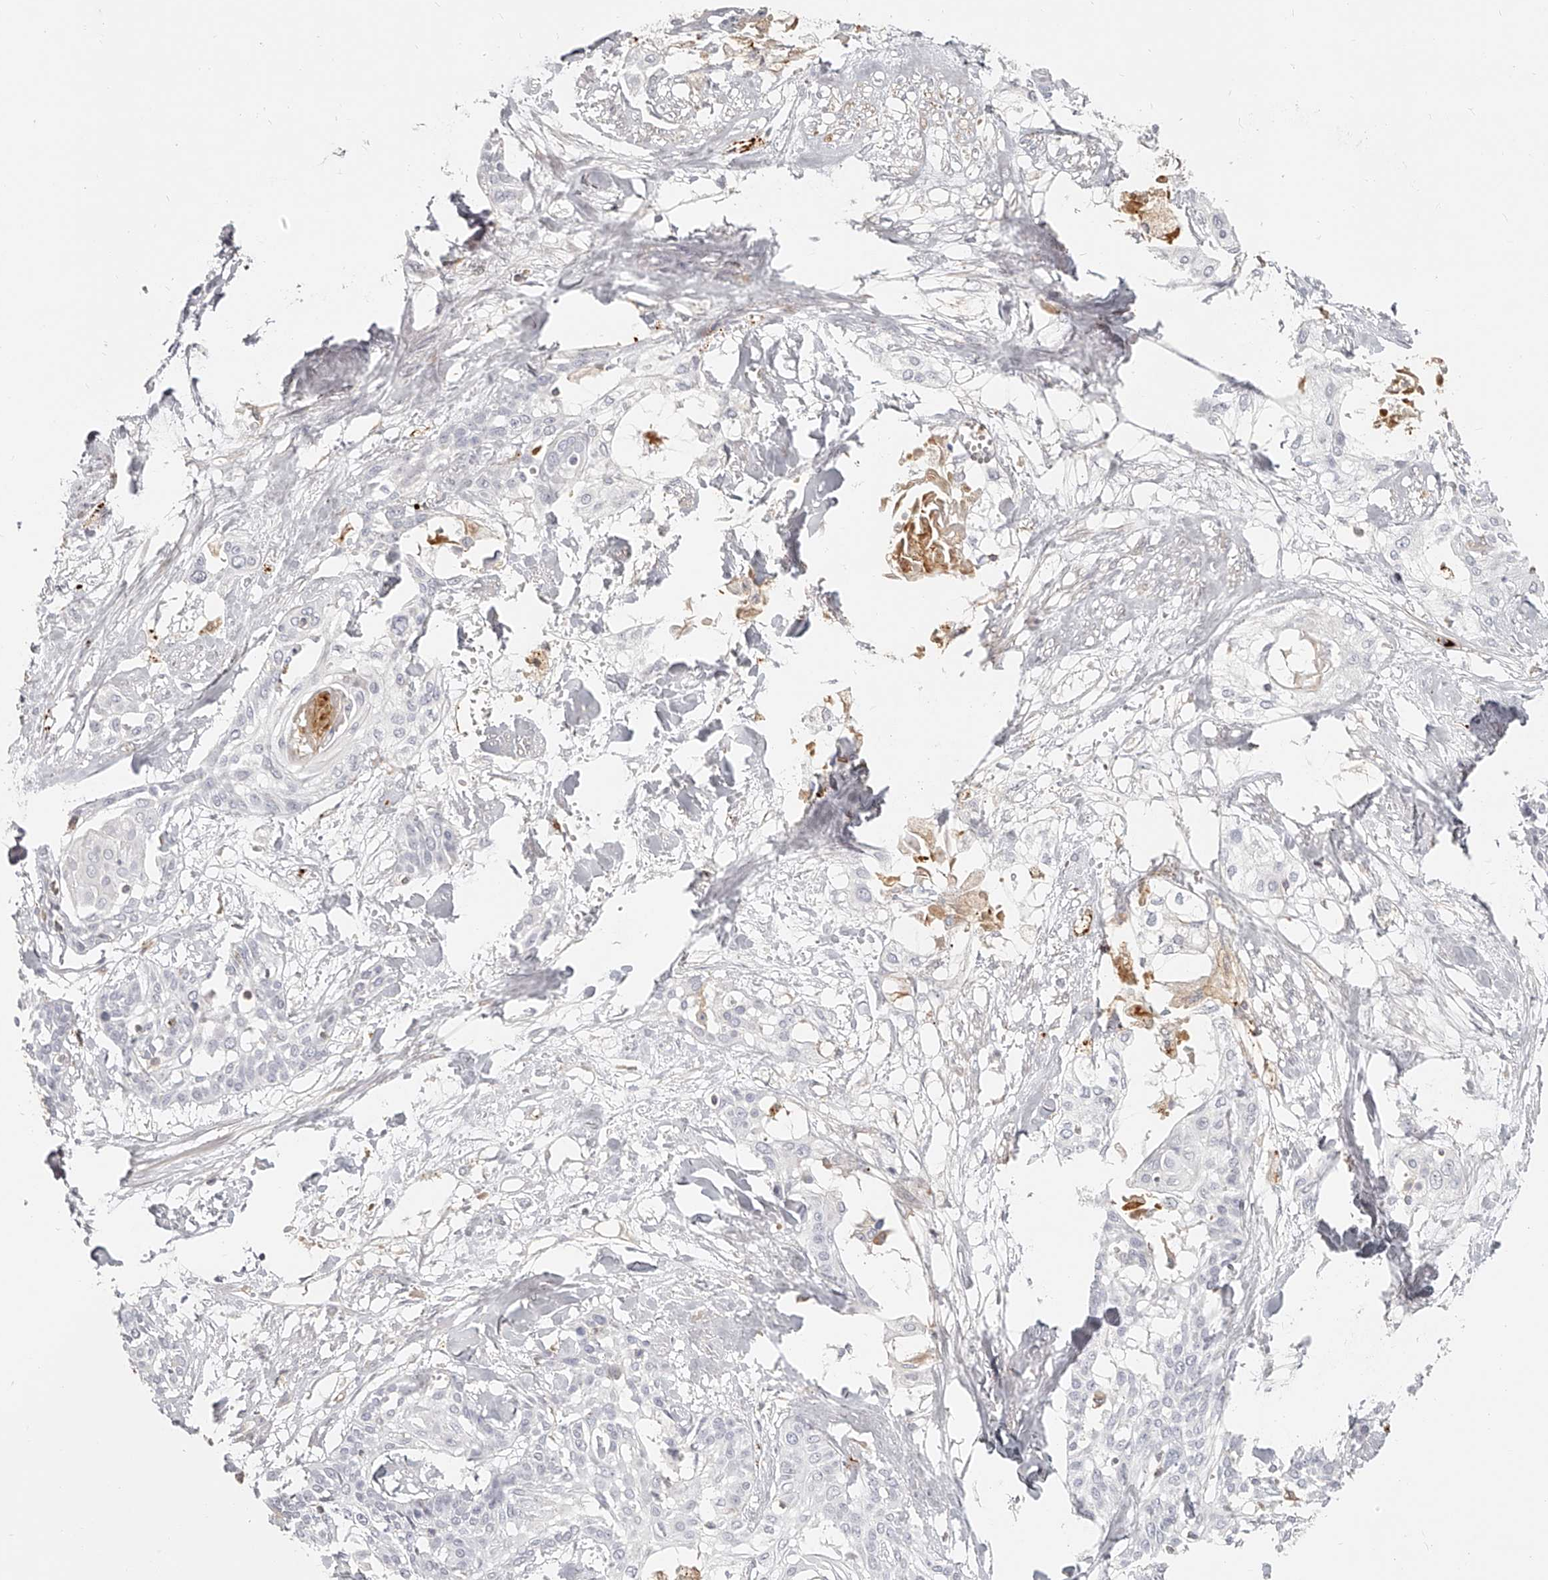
{"staining": {"intensity": "negative", "quantity": "none", "location": "none"}, "tissue": "cervical cancer", "cell_type": "Tumor cells", "image_type": "cancer", "snomed": [{"axis": "morphology", "description": "Squamous cell carcinoma, NOS"}, {"axis": "topography", "description": "Cervix"}], "caption": "Cervical cancer (squamous cell carcinoma) was stained to show a protein in brown. There is no significant staining in tumor cells.", "gene": "ITGB3", "patient": {"sex": "female", "age": 57}}